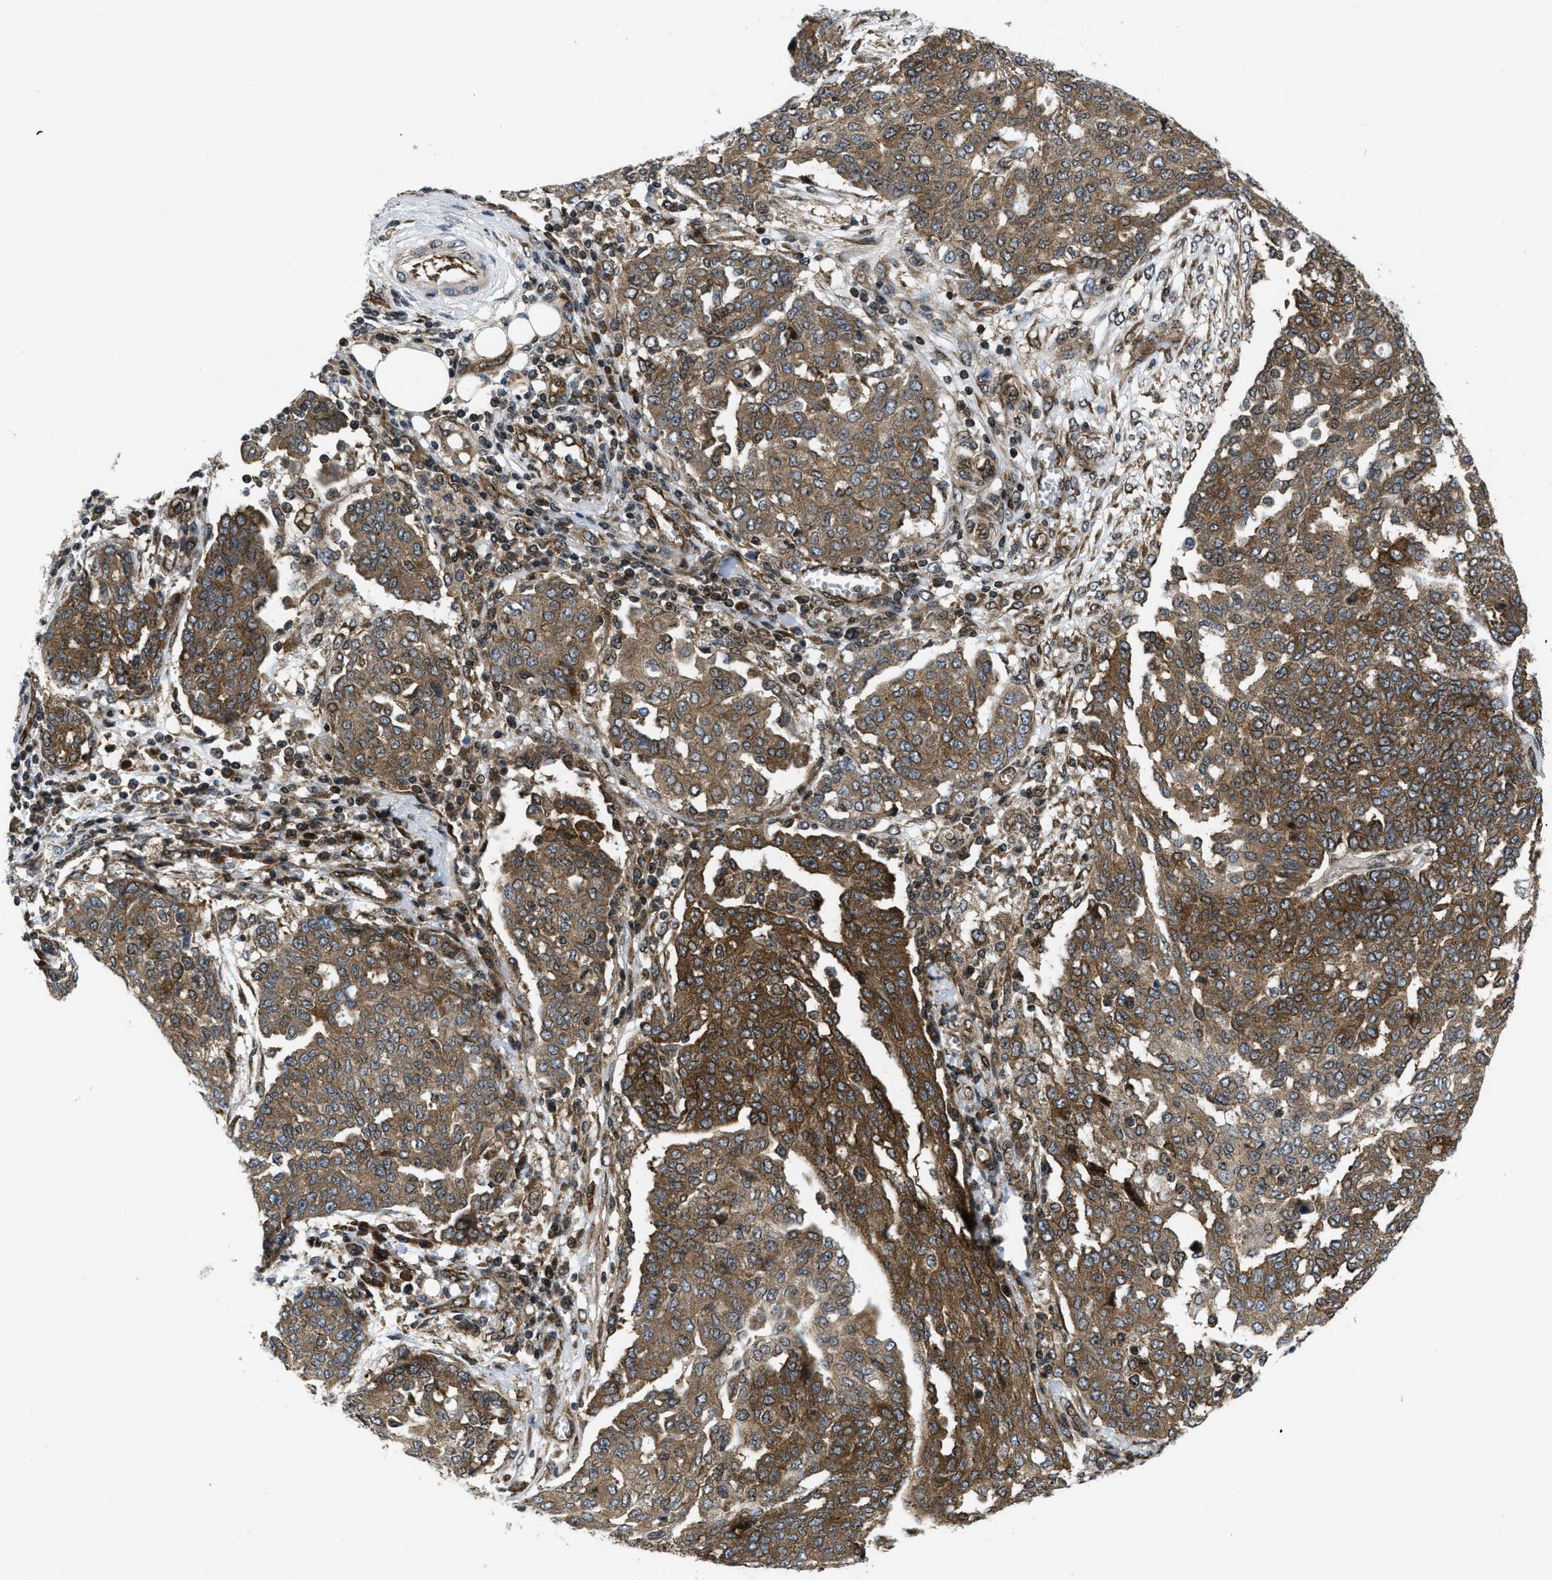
{"staining": {"intensity": "moderate", "quantity": ">75%", "location": "cytoplasmic/membranous"}, "tissue": "ovarian cancer", "cell_type": "Tumor cells", "image_type": "cancer", "snomed": [{"axis": "morphology", "description": "Cystadenocarcinoma, serous, NOS"}, {"axis": "topography", "description": "Soft tissue"}, {"axis": "topography", "description": "Ovary"}], "caption": "Protein staining of ovarian serous cystadenocarcinoma tissue exhibits moderate cytoplasmic/membranous positivity in about >75% of tumor cells.", "gene": "PPP2CB", "patient": {"sex": "female", "age": 57}}